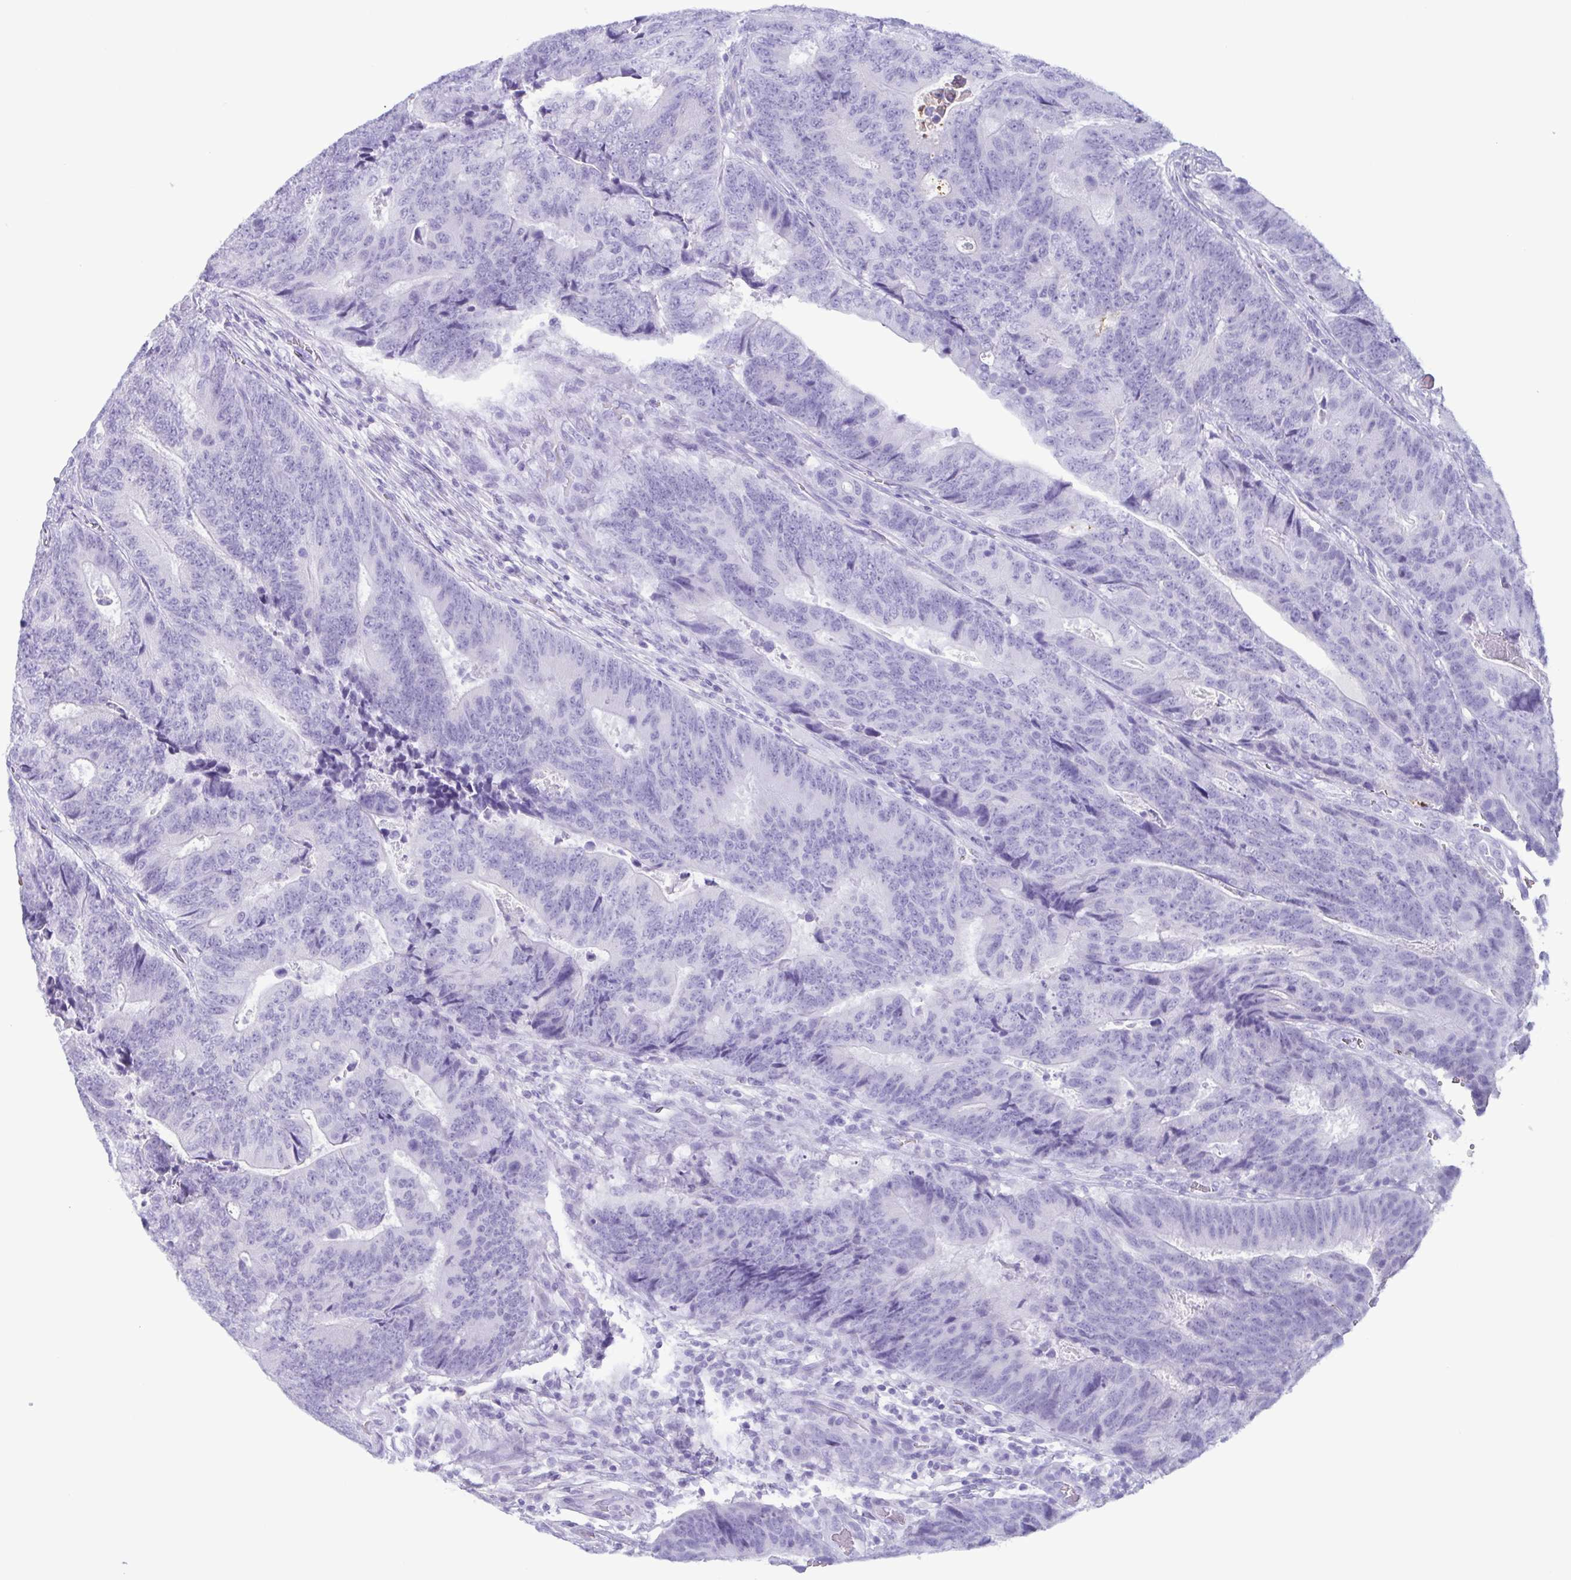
{"staining": {"intensity": "negative", "quantity": "none", "location": "none"}, "tissue": "colorectal cancer", "cell_type": "Tumor cells", "image_type": "cancer", "snomed": [{"axis": "morphology", "description": "Adenocarcinoma, NOS"}, {"axis": "topography", "description": "Colon"}], "caption": "DAB immunohistochemical staining of human adenocarcinoma (colorectal) reveals no significant positivity in tumor cells. Nuclei are stained in blue.", "gene": "LTF", "patient": {"sex": "female", "age": 48}}